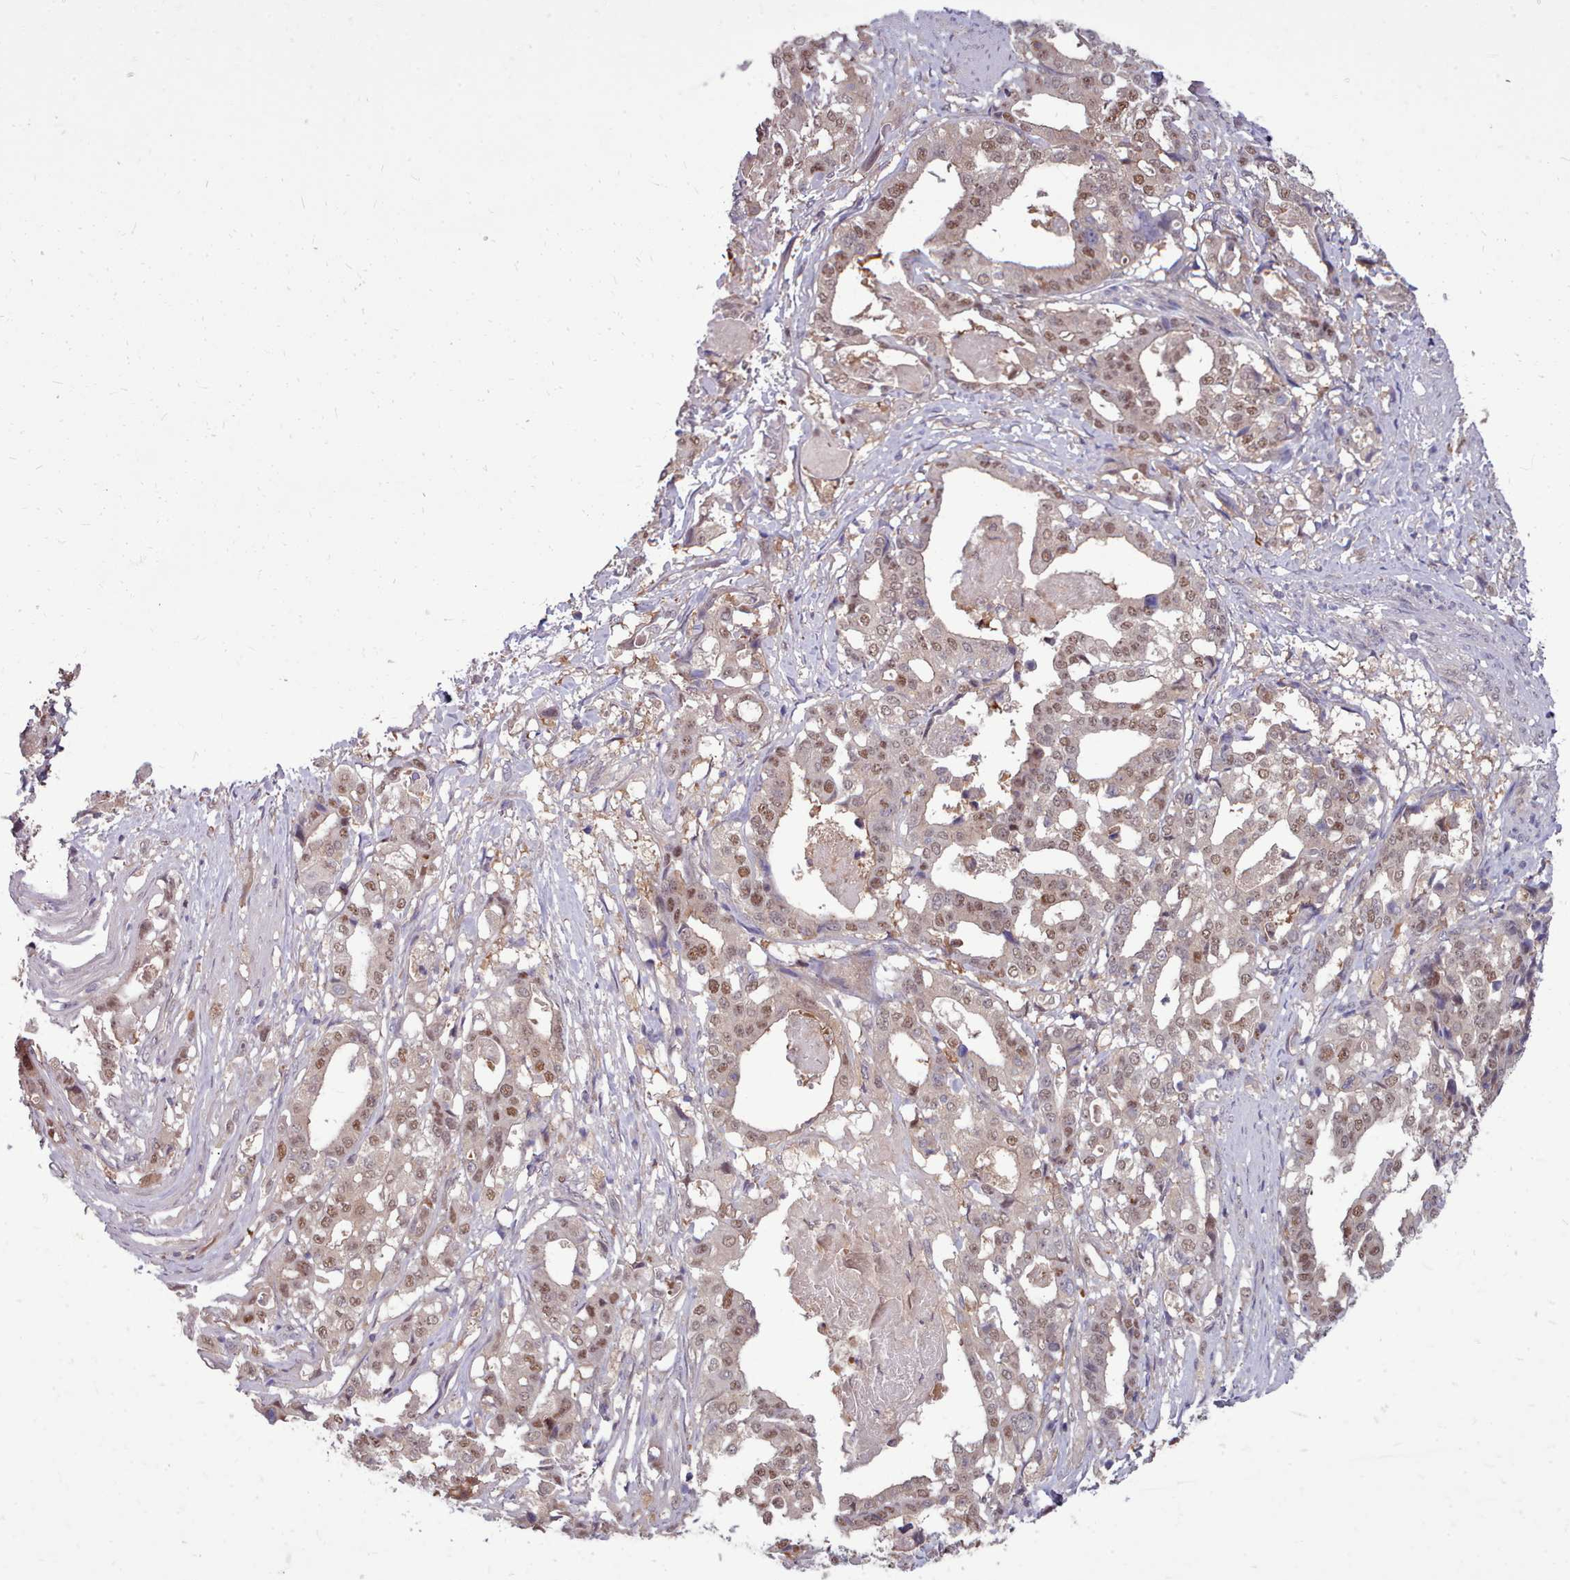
{"staining": {"intensity": "moderate", "quantity": "25%-75%", "location": "nuclear"}, "tissue": "stomach cancer", "cell_type": "Tumor cells", "image_type": "cancer", "snomed": [{"axis": "morphology", "description": "Adenocarcinoma, NOS"}, {"axis": "topography", "description": "Stomach"}], "caption": "Immunohistochemistry histopathology image of neoplastic tissue: human stomach cancer (adenocarcinoma) stained using immunohistochemistry (IHC) demonstrates medium levels of moderate protein expression localized specifically in the nuclear of tumor cells, appearing as a nuclear brown color.", "gene": "AHCY", "patient": {"sex": "male", "age": 48}}